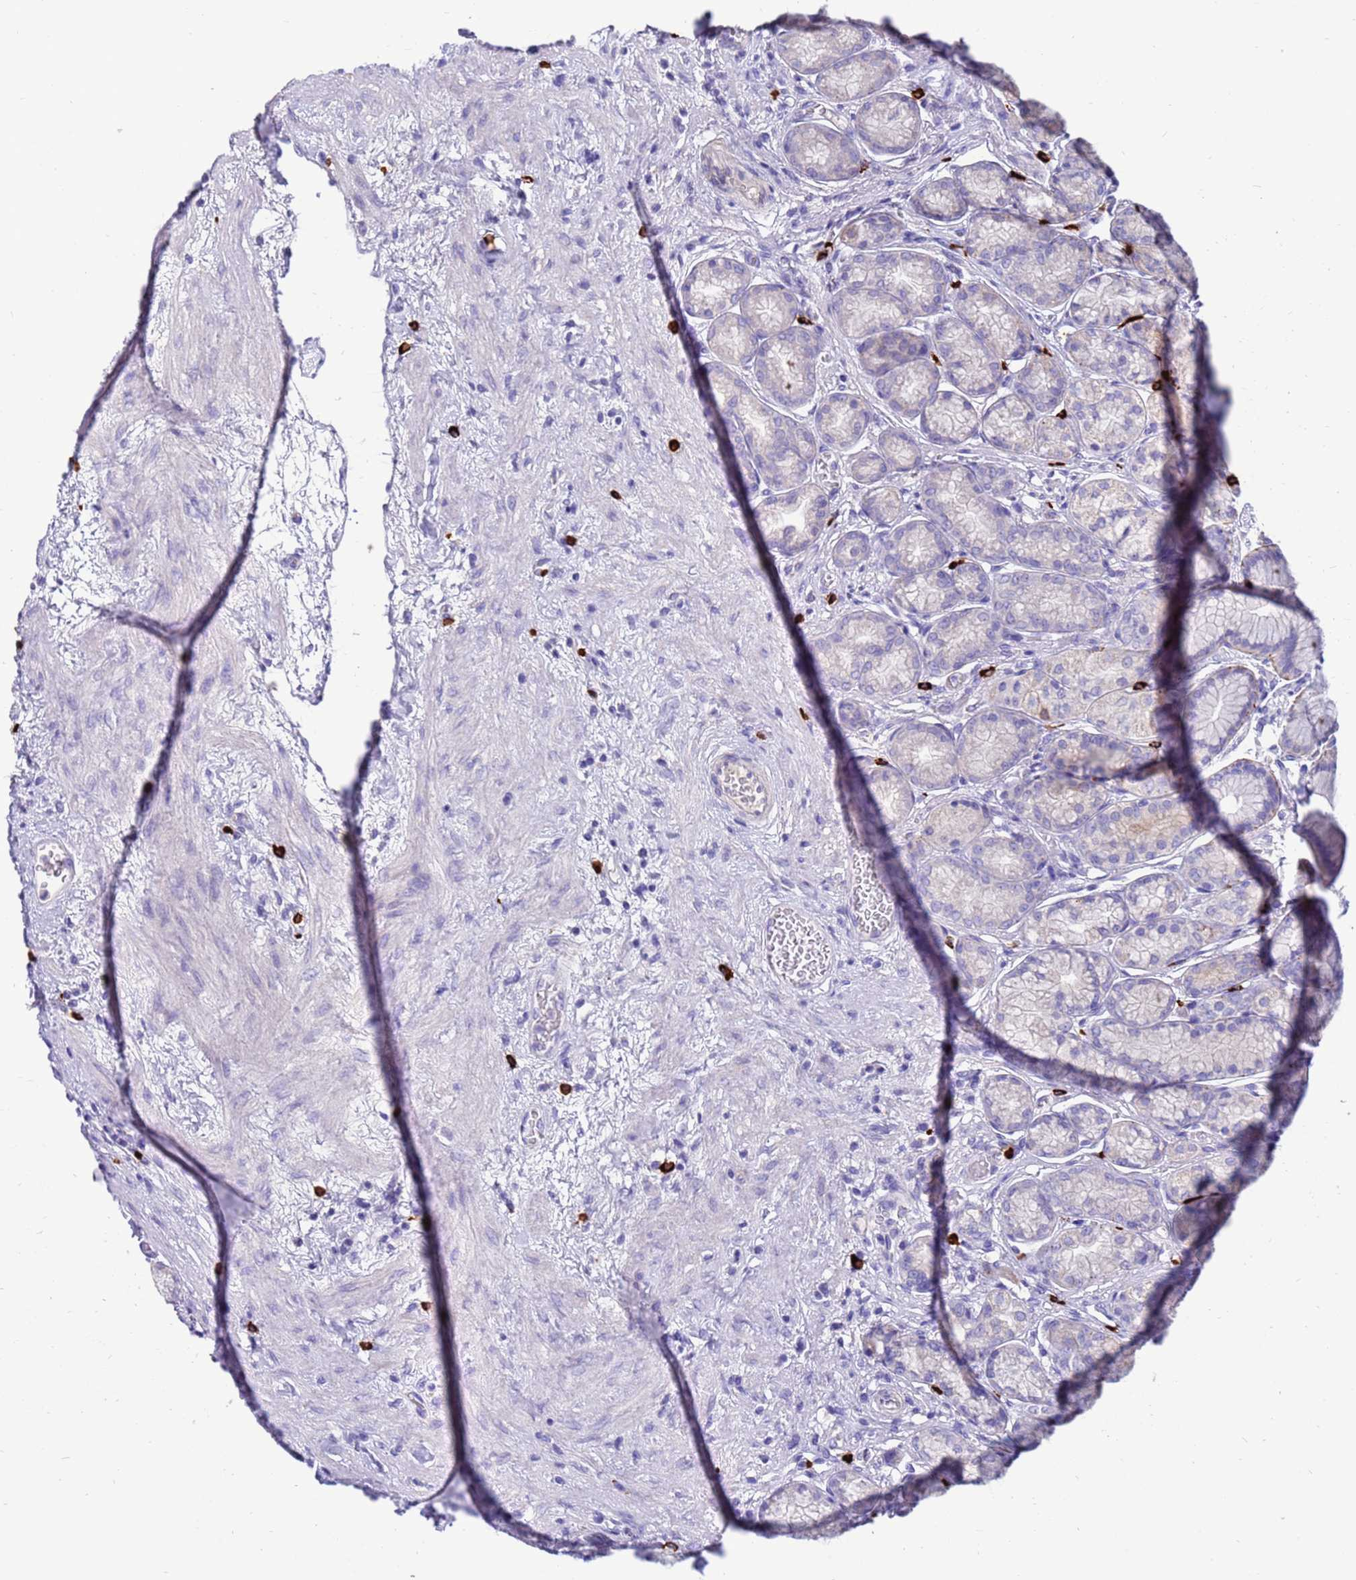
{"staining": {"intensity": "negative", "quantity": "none", "location": "none"}, "tissue": "stomach", "cell_type": "Glandular cells", "image_type": "normal", "snomed": [{"axis": "morphology", "description": "Normal tissue, NOS"}, {"axis": "morphology", "description": "Adenocarcinoma, NOS"}, {"axis": "morphology", "description": "Adenocarcinoma, High grade"}, {"axis": "topography", "description": "Stomach, upper"}, {"axis": "topography", "description": "Stomach"}], "caption": "Unremarkable stomach was stained to show a protein in brown. There is no significant positivity in glandular cells. The staining was performed using DAB to visualize the protein expression in brown, while the nuclei were stained in blue with hematoxylin (Magnification: 20x).", "gene": "PDE10A", "patient": {"sex": "female", "age": 65}}